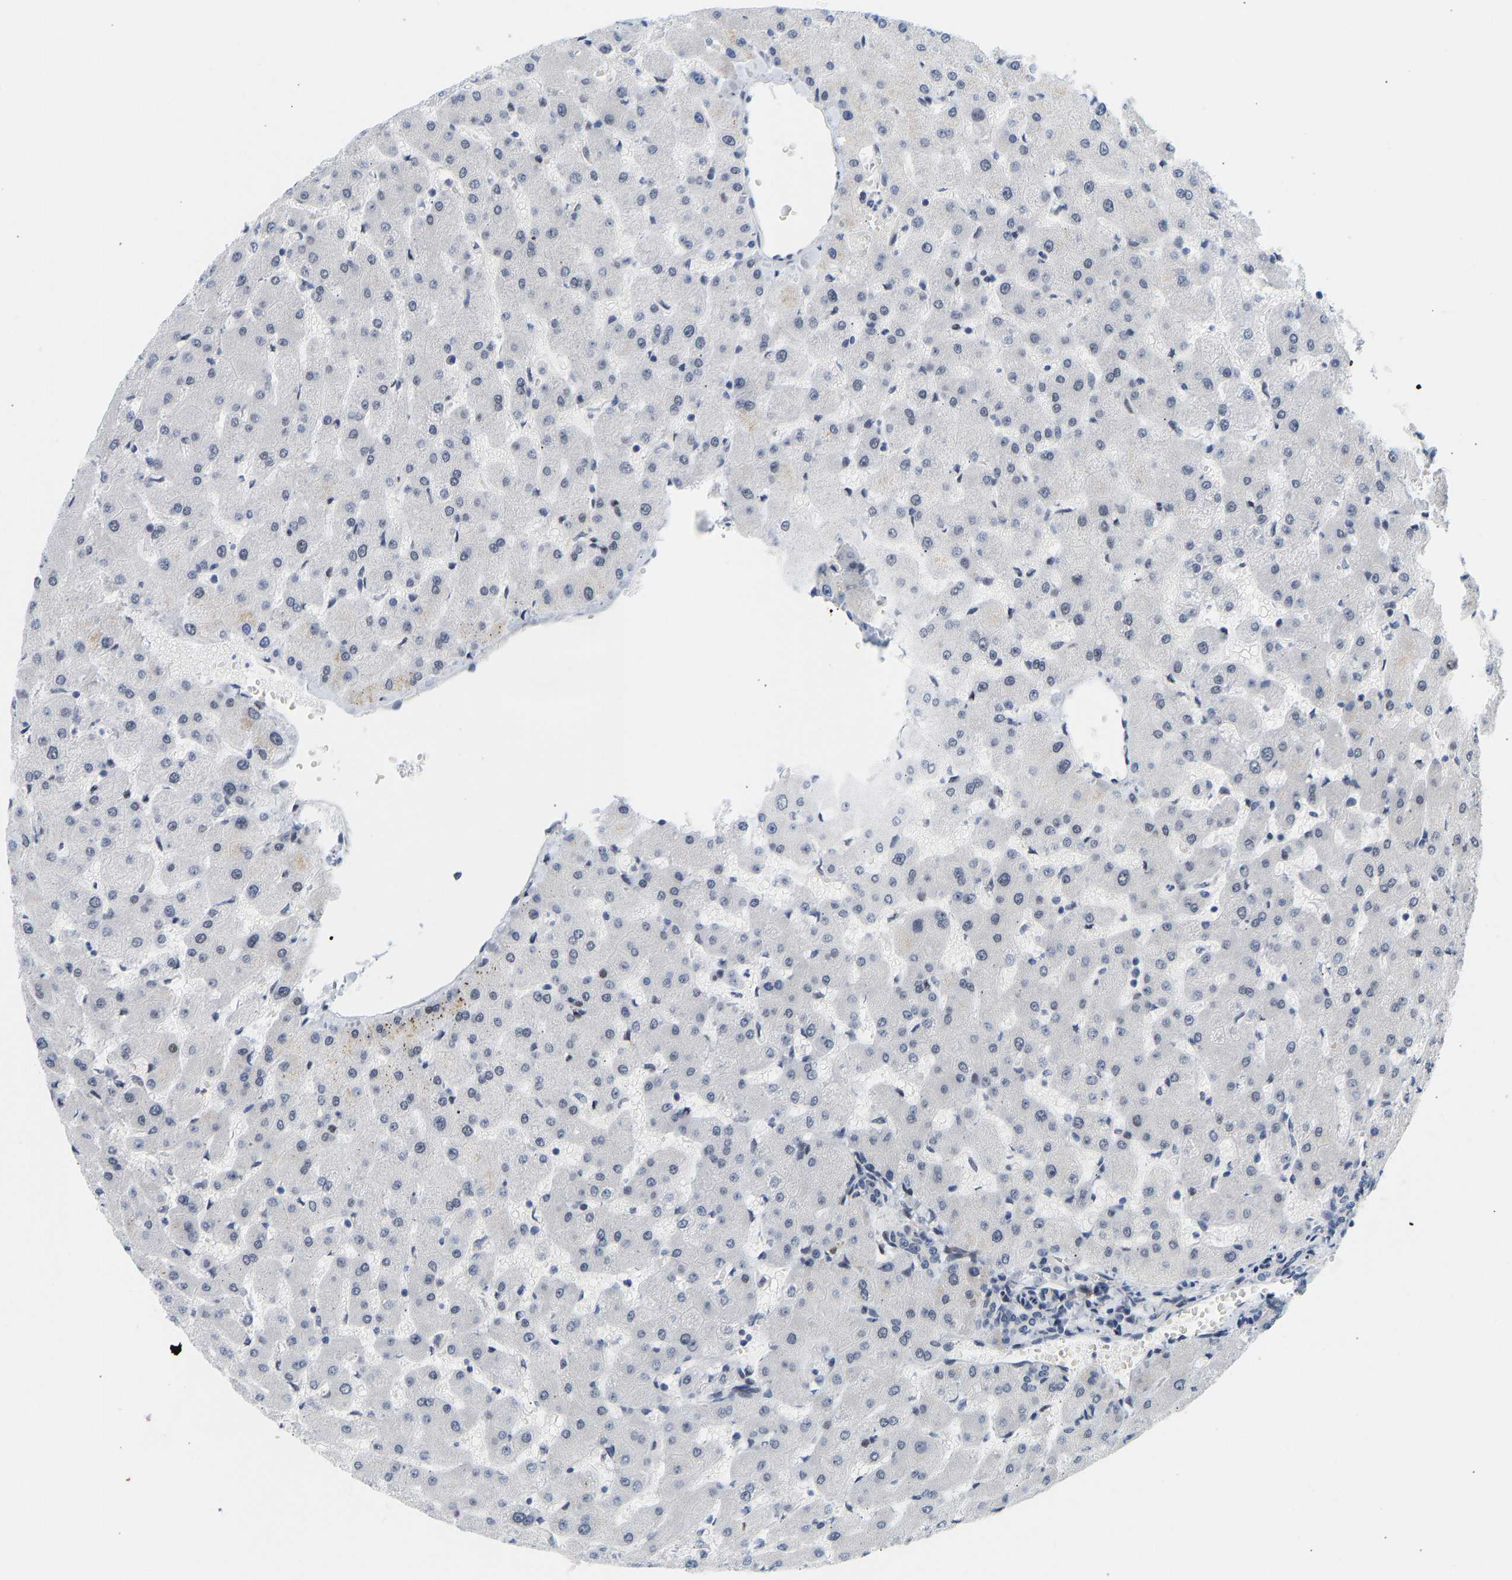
{"staining": {"intensity": "negative", "quantity": "none", "location": "none"}, "tissue": "liver", "cell_type": "Cholangiocytes", "image_type": "normal", "snomed": [{"axis": "morphology", "description": "Normal tissue, NOS"}, {"axis": "topography", "description": "Liver"}], "caption": "This photomicrograph is of normal liver stained with IHC to label a protein in brown with the nuclei are counter-stained blue. There is no positivity in cholangiocytes. (DAB IHC, high magnification).", "gene": "BAG1", "patient": {"sex": "female", "age": 63}}